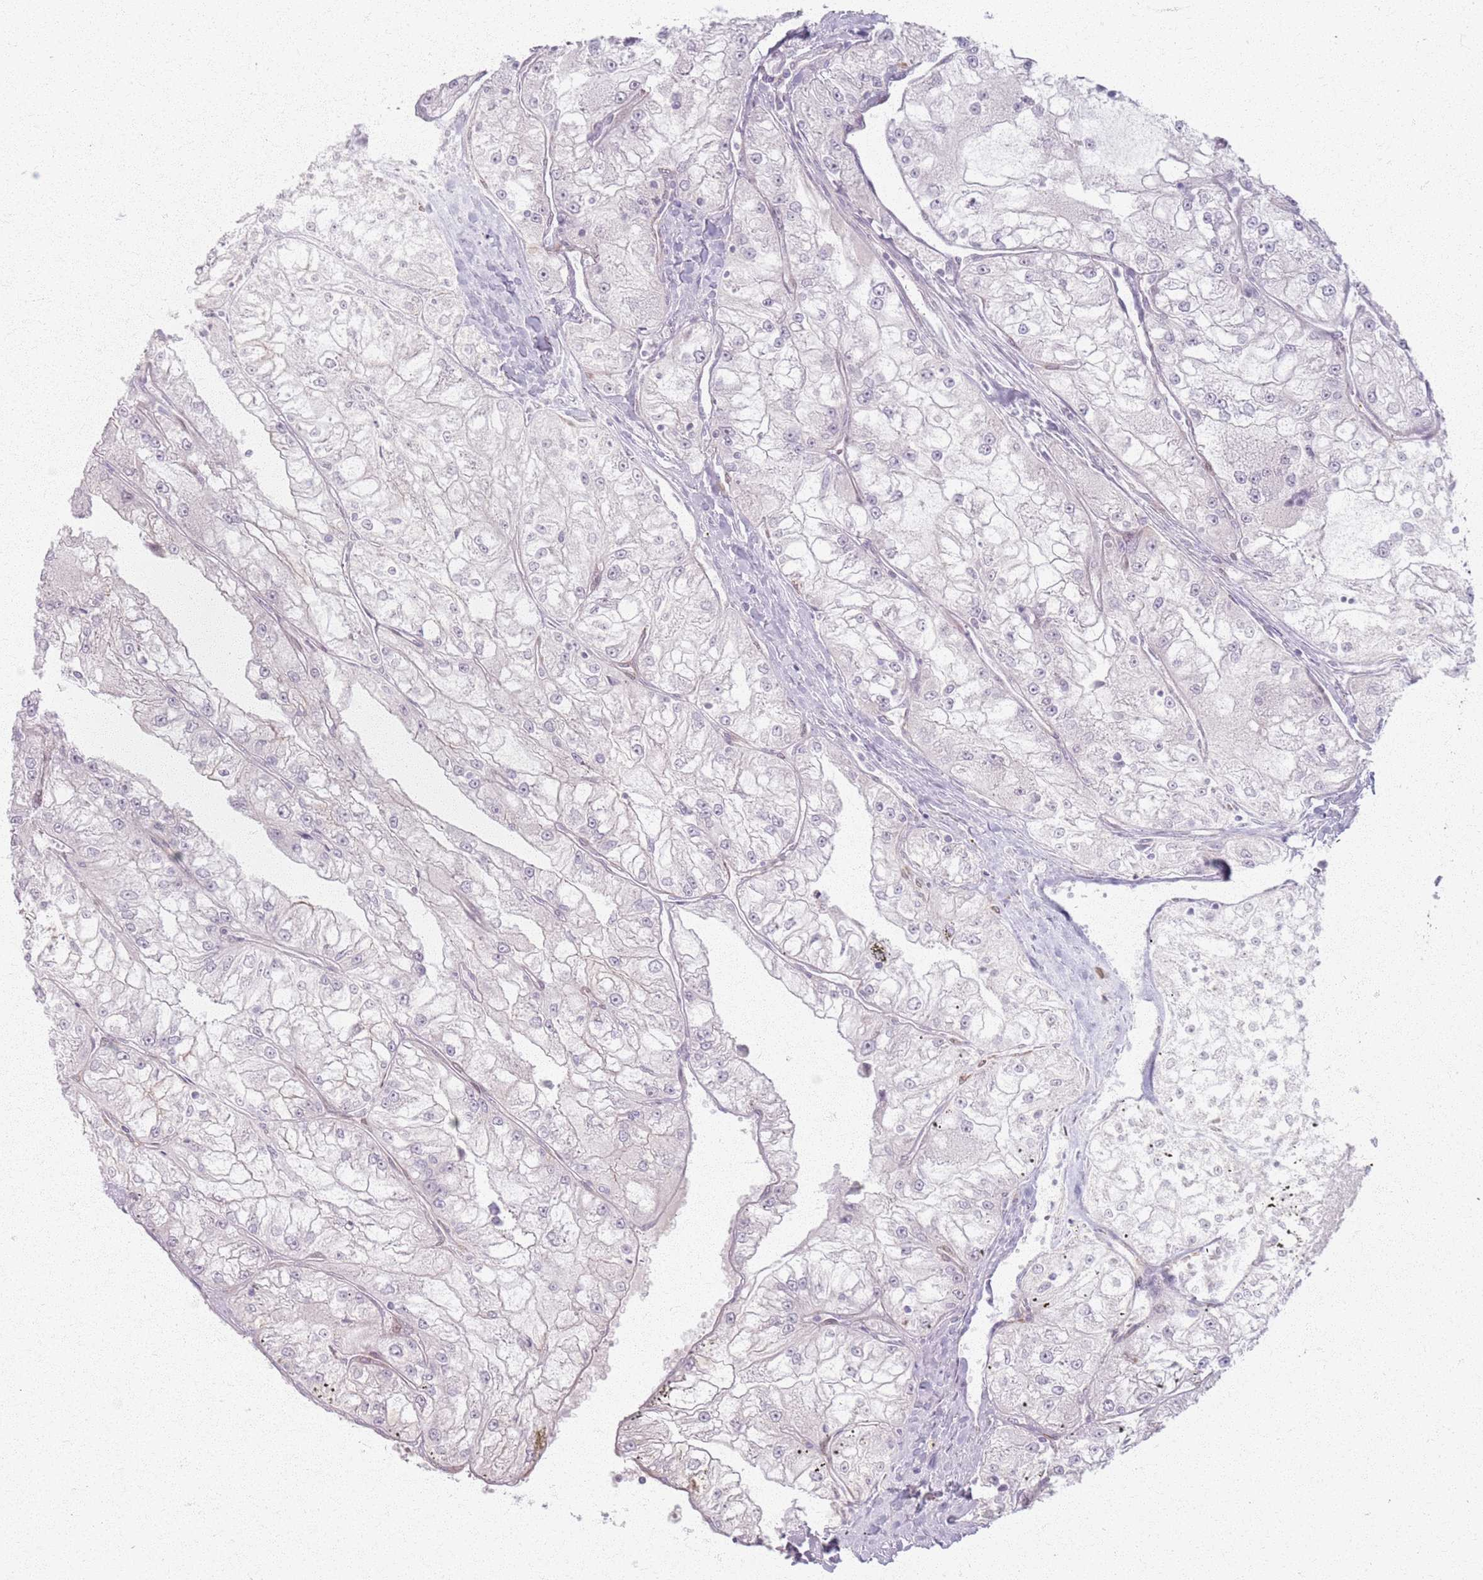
{"staining": {"intensity": "negative", "quantity": "none", "location": "none"}, "tissue": "renal cancer", "cell_type": "Tumor cells", "image_type": "cancer", "snomed": [{"axis": "morphology", "description": "Adenocarcinoma, NOS"}, {"axis": "topography", "description": "Kidney"}], "caption": "Tumor cells show no significant expression in renal cancer (adenocarcinoma).", "gene": "CRIPT", "patient": {"sex": "female", "age": 72}}